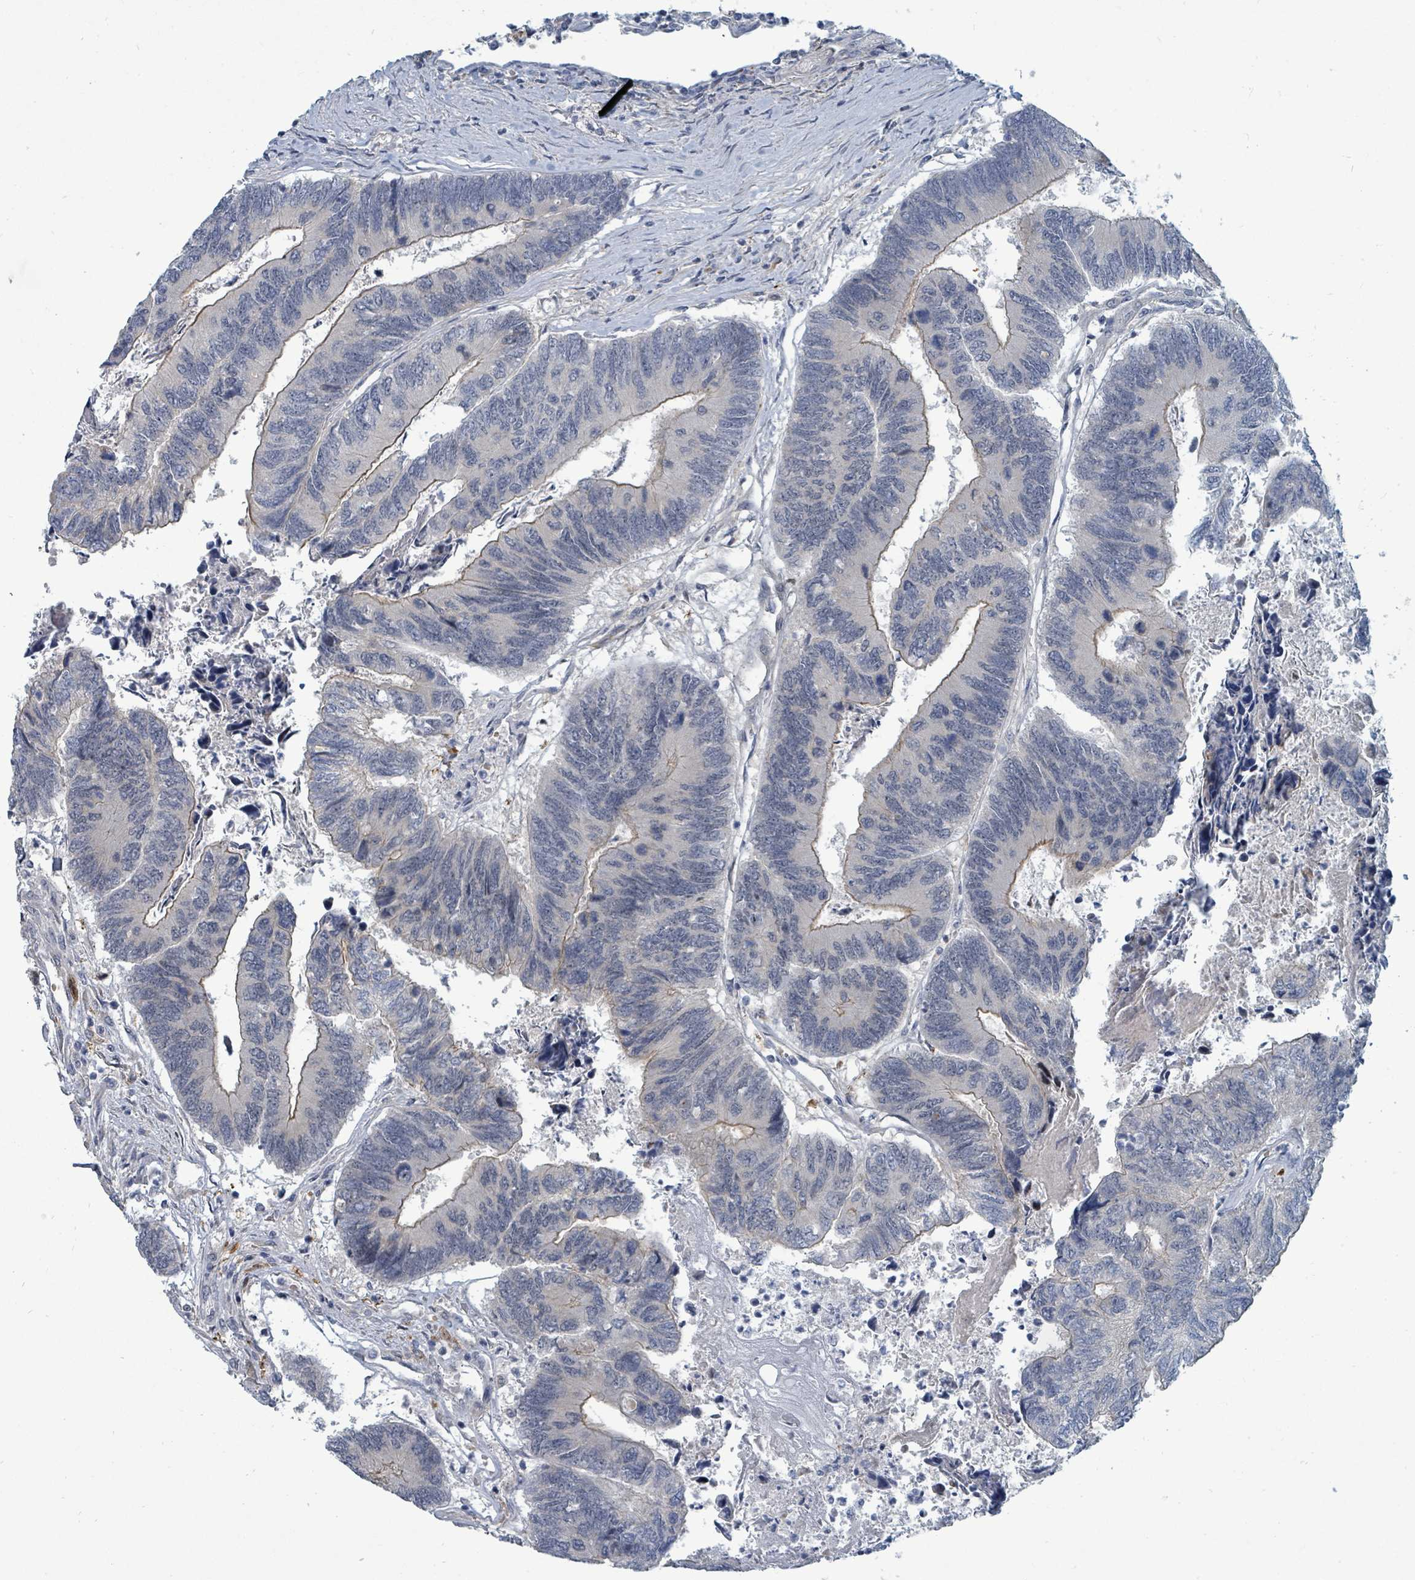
{"staining": {"intensity": "moderate", "quantity": "<25%", "location": "cytoplasmic/membranous"}, "tissue": "colorectal cancer", "cell_type": "Tumor cells", "image_type": "cancer", "snomed": [{"axis": "morphology", "description": "Adenocarcinoma, NOS"}, {"axis": "topography", "description": "Colon"}], "caption": "Immunohistochemistry (IHC) of human colorectal adenocarcinoma shows low levels of moderate cytoplasmic/membranous positivity in about <25% of tumor cells. (DAB (3,3'-diaminobenzidine) IHC, brown staining for protein, blue staining for nuclei).", "gene": "TRDMT1", "patient": {"sex": "female", "age": 67}}